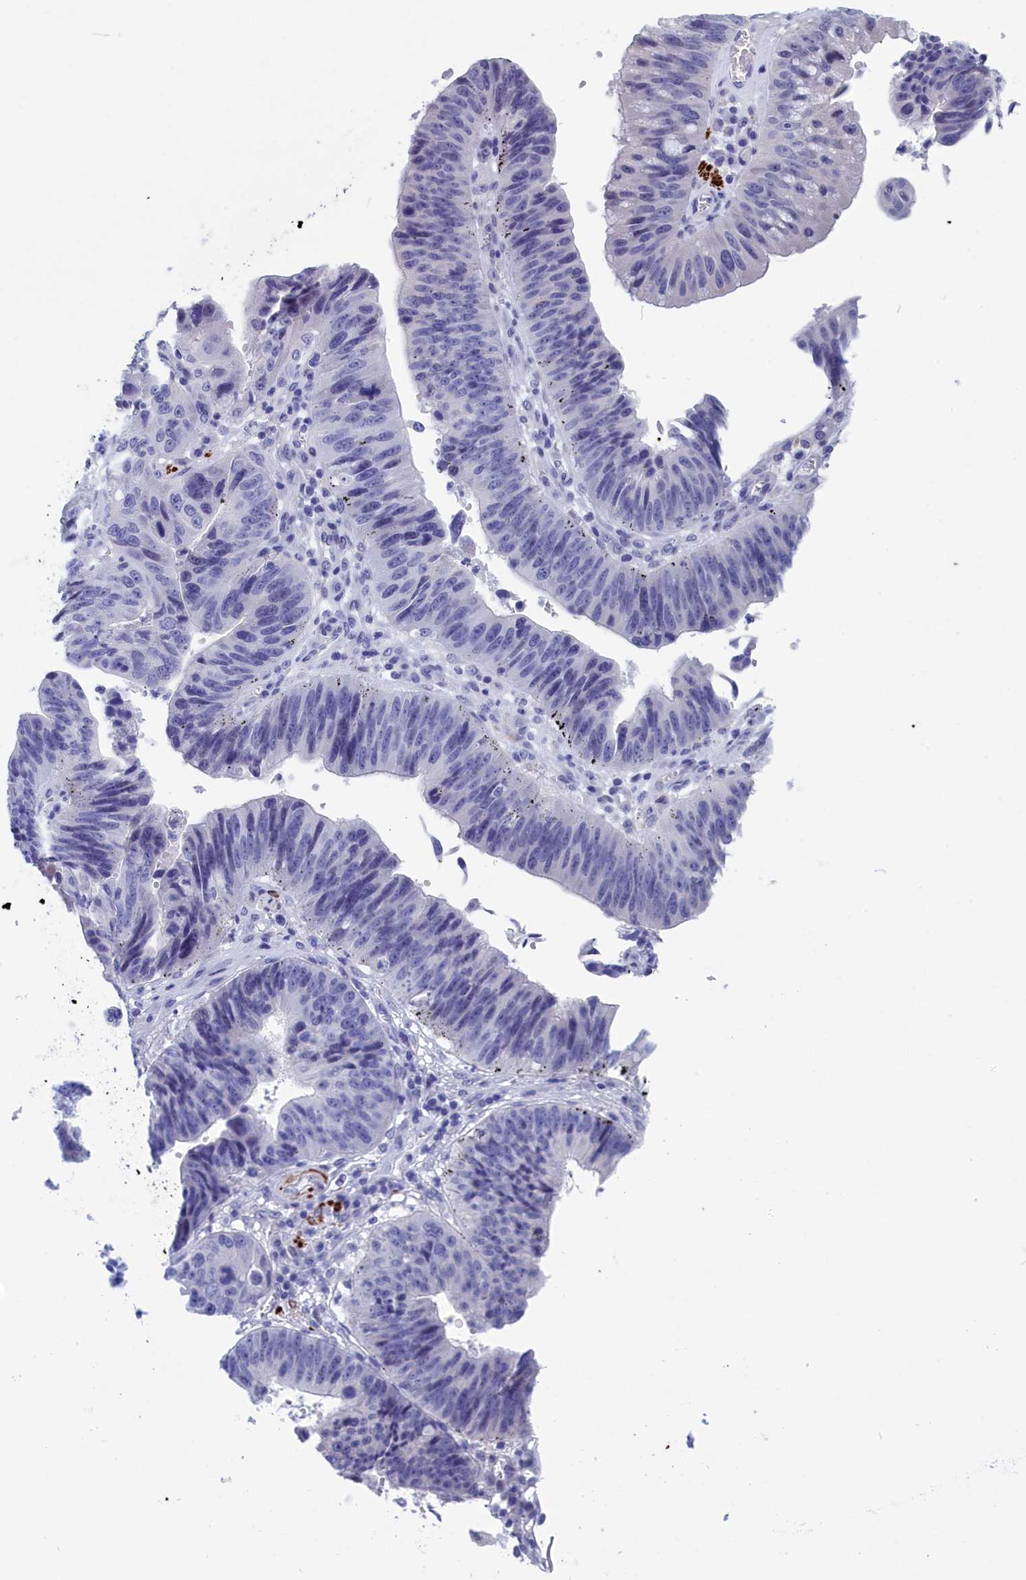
{"staining": {"intensity": "negative", "quantity": "none", "location": "none"}, "tissue": "stomach cancer", "cell_type": "Tumor cells", "image_type": "cancer", "snomed": [{"axis": "morphology", "description": "Adenocarcinoma, NOS"}, {"axis": "topography", "description": "Stomach"}], "caption": "High magnification brightfield microscopy of stomach cancer (adenocarcinoma) stained with DAB (brown) and counterstained with hematoxylin (blue): tumor cells show no significant positivity.", "gene": "WDR83", "patient": {"sex": "male", "age": 59}}